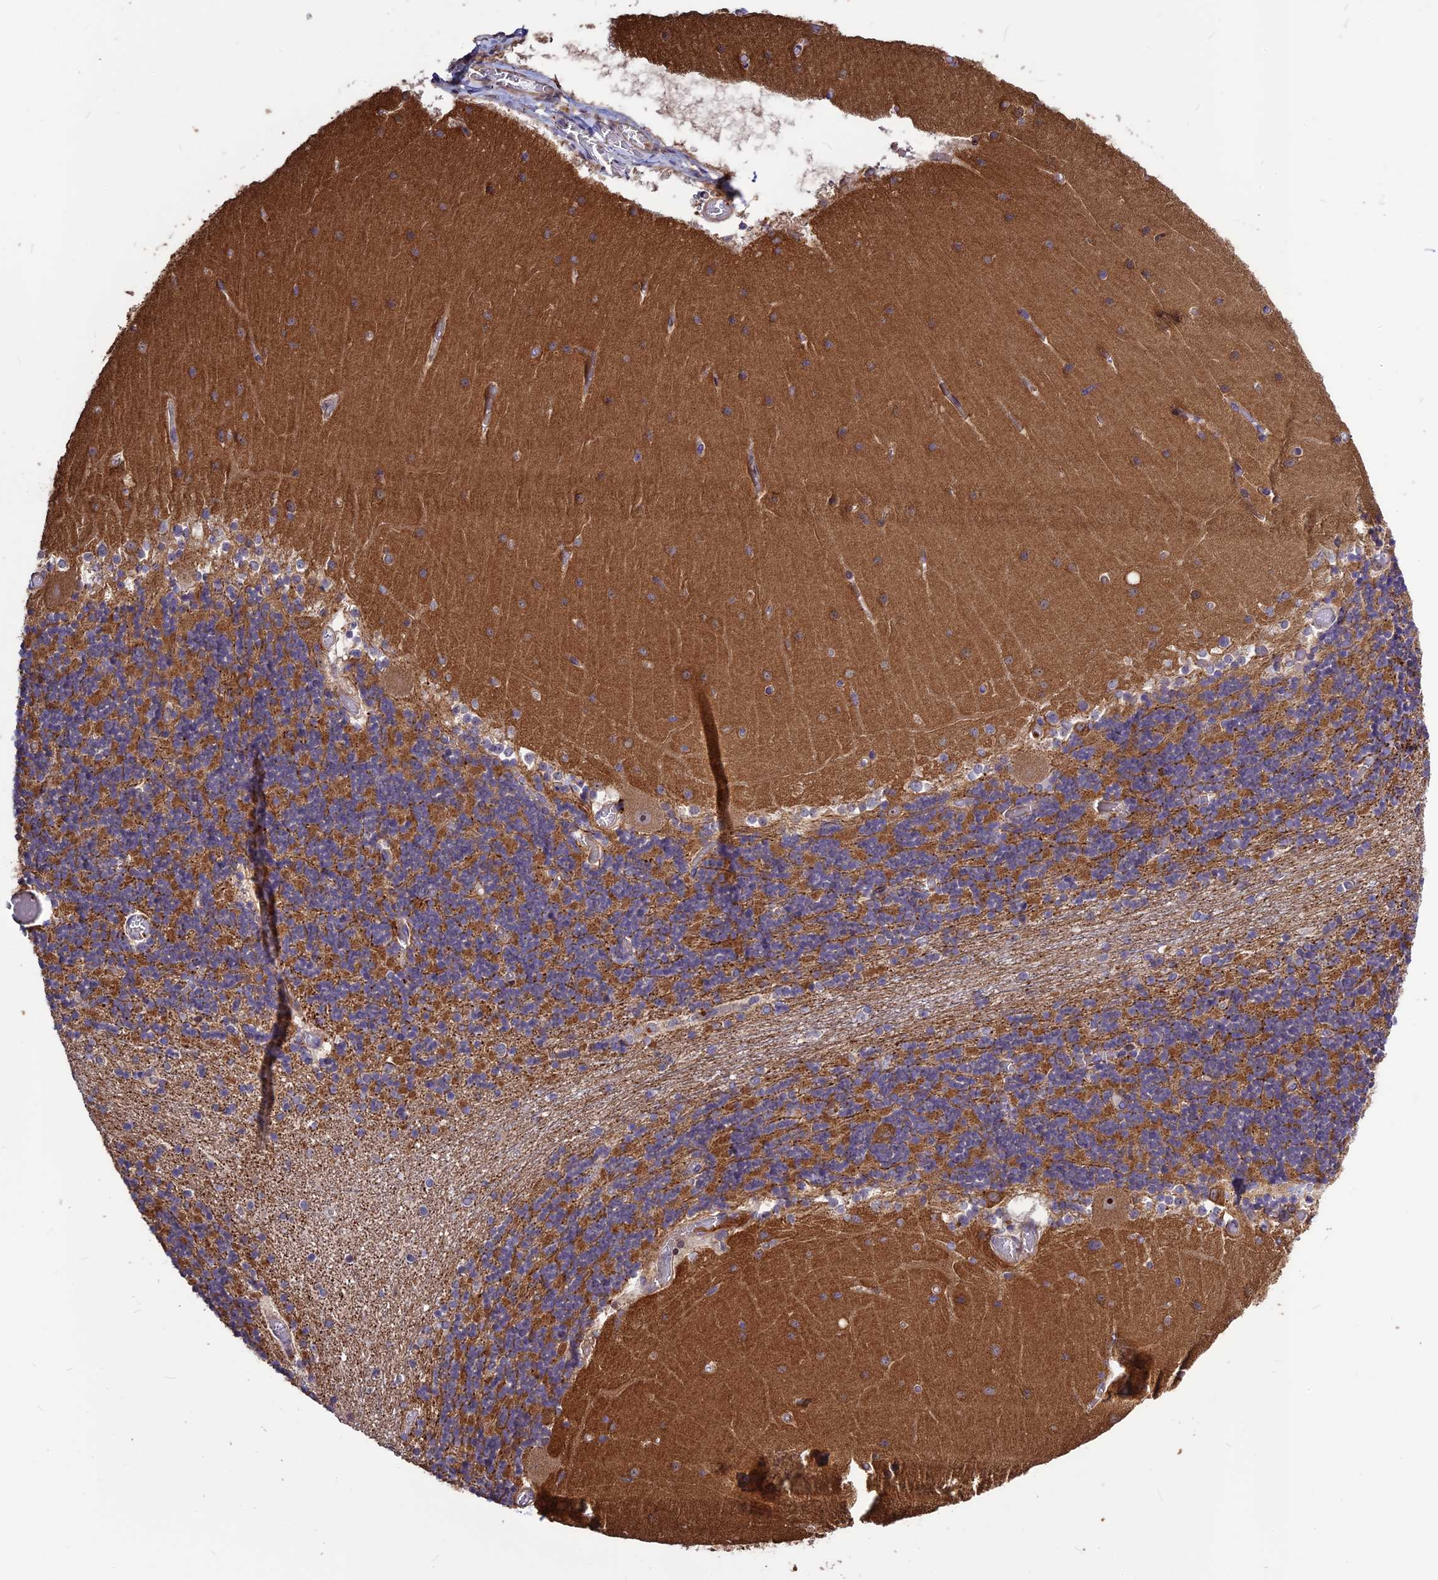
{"staining": {"intensity": "moderate", "quantity": "25%-75%", "location": "cytoplasmic/membranous"}, "tissue": "cerebellum", "cell_type": "Cells in granular layer", "image_type": "normal", "snomed": [{"axis": "morphology", "description": "Normal tissue, NOS"}, {"axis": "topography", "description": "Cerebellum"}], "caption": "This micrograph demonstrates unremarkable cerebellum stained with IHC to label a protein in brown. The cytoplasmic/membranous of cells in granular layer show moderate positivity for the protein. Nuclei are counter-stained blue.", "gene": "SPG21", "patient": {"sex": "female", "age": 28}}